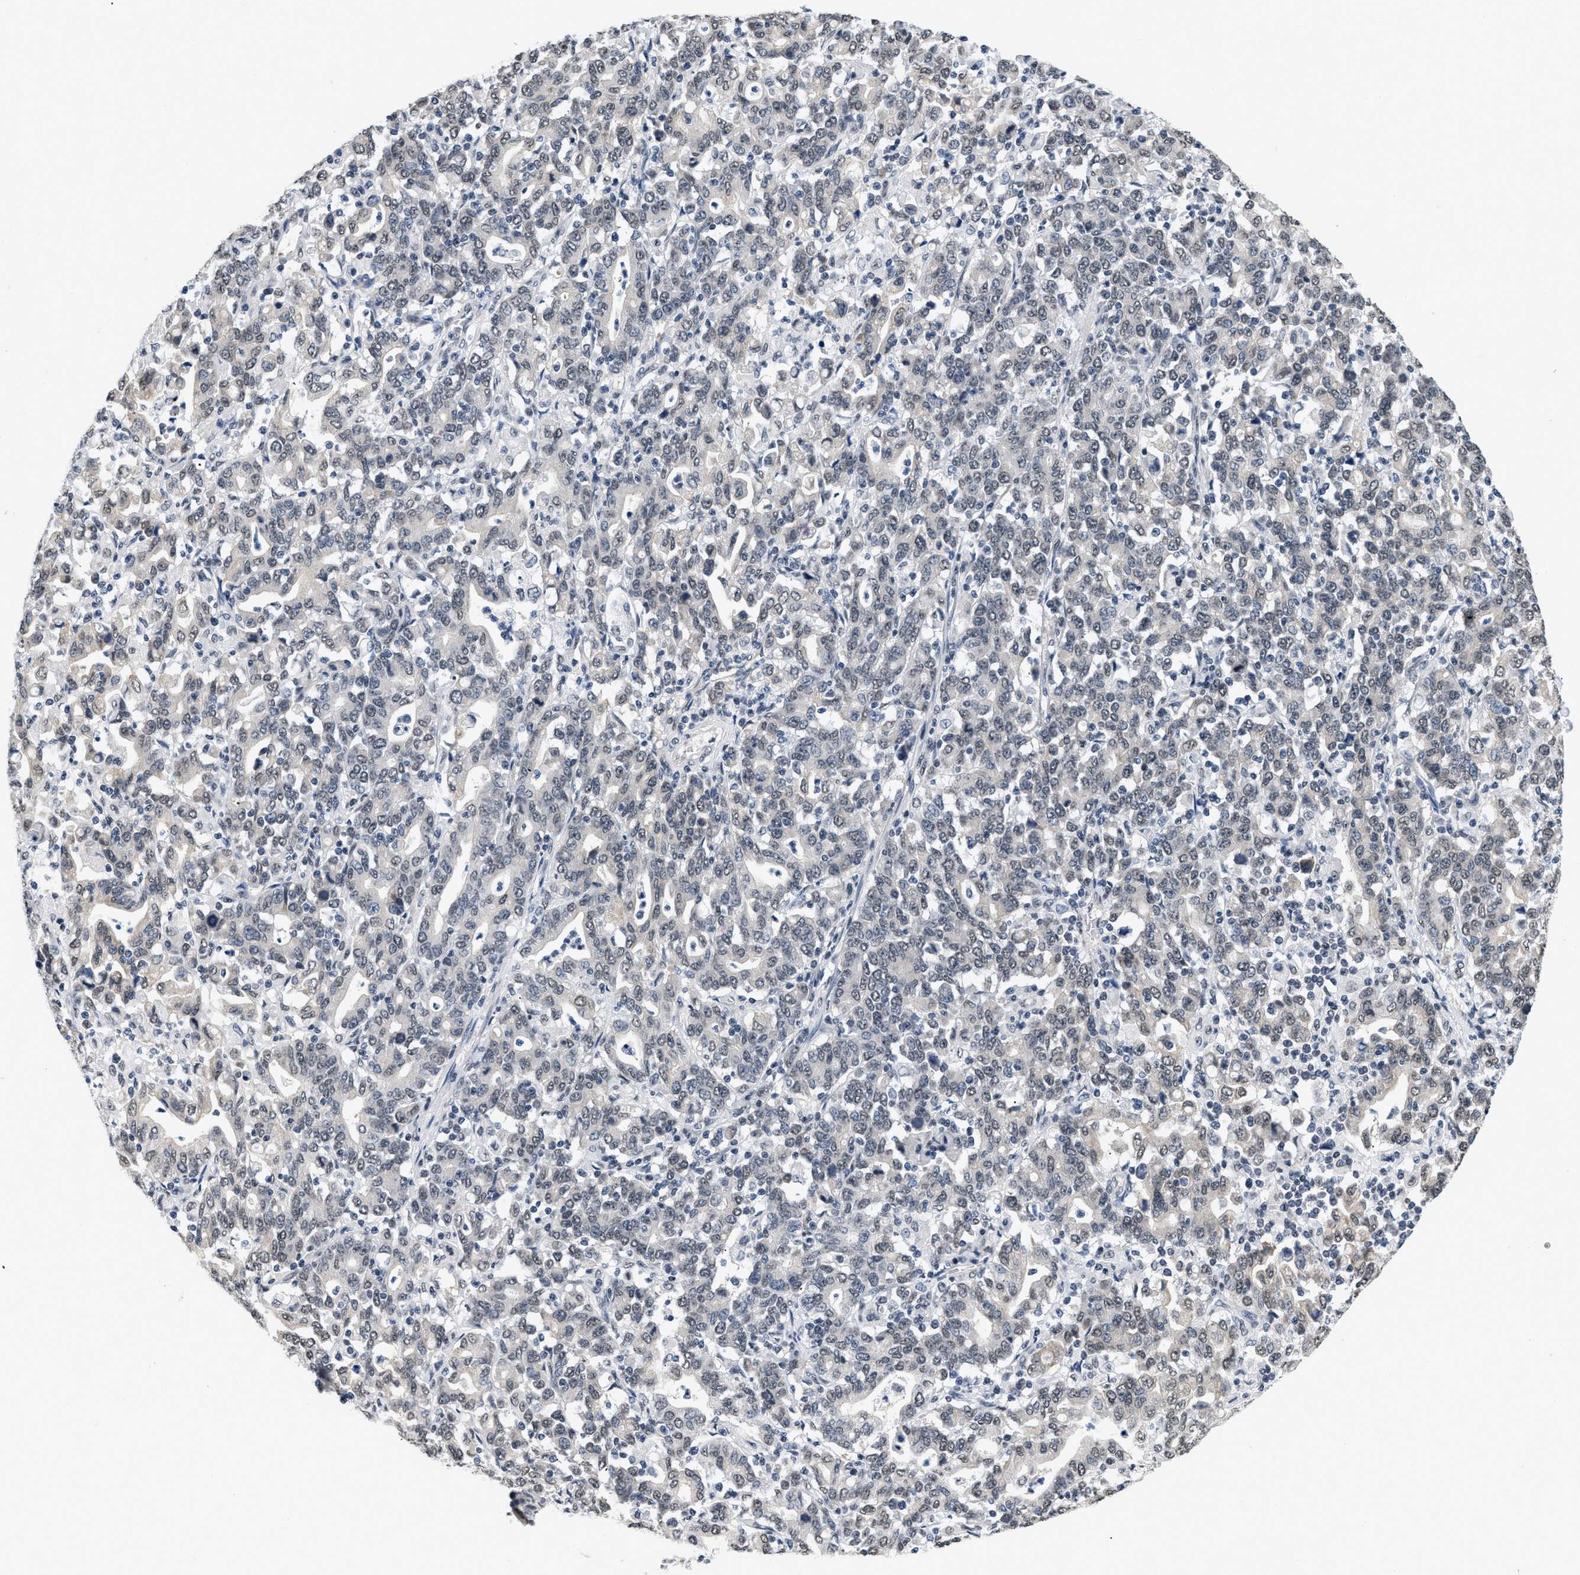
{"staining": {"intensity": "weak", "quantity": "<25%", "location": "cytoplasmic/membranous,nuclear"}, "tissue": "stomach cancer", "cell_type": "Tumor cells", "image_type": "cancer", "snomed": [{"axis": "morphology", "description": "Adenocarcinoma, NOS"}, {"axis": "topography", "description": "Stomach, upper"}], "caption": "A high-resolution histopathology image shows immunohistochemistry (IHC) staining of stomach adenocarcinoma, which demonstrates no significant staining in tumor cells.", "gene": "RAF1", "patient": {"sex": "male", "age": 69}}